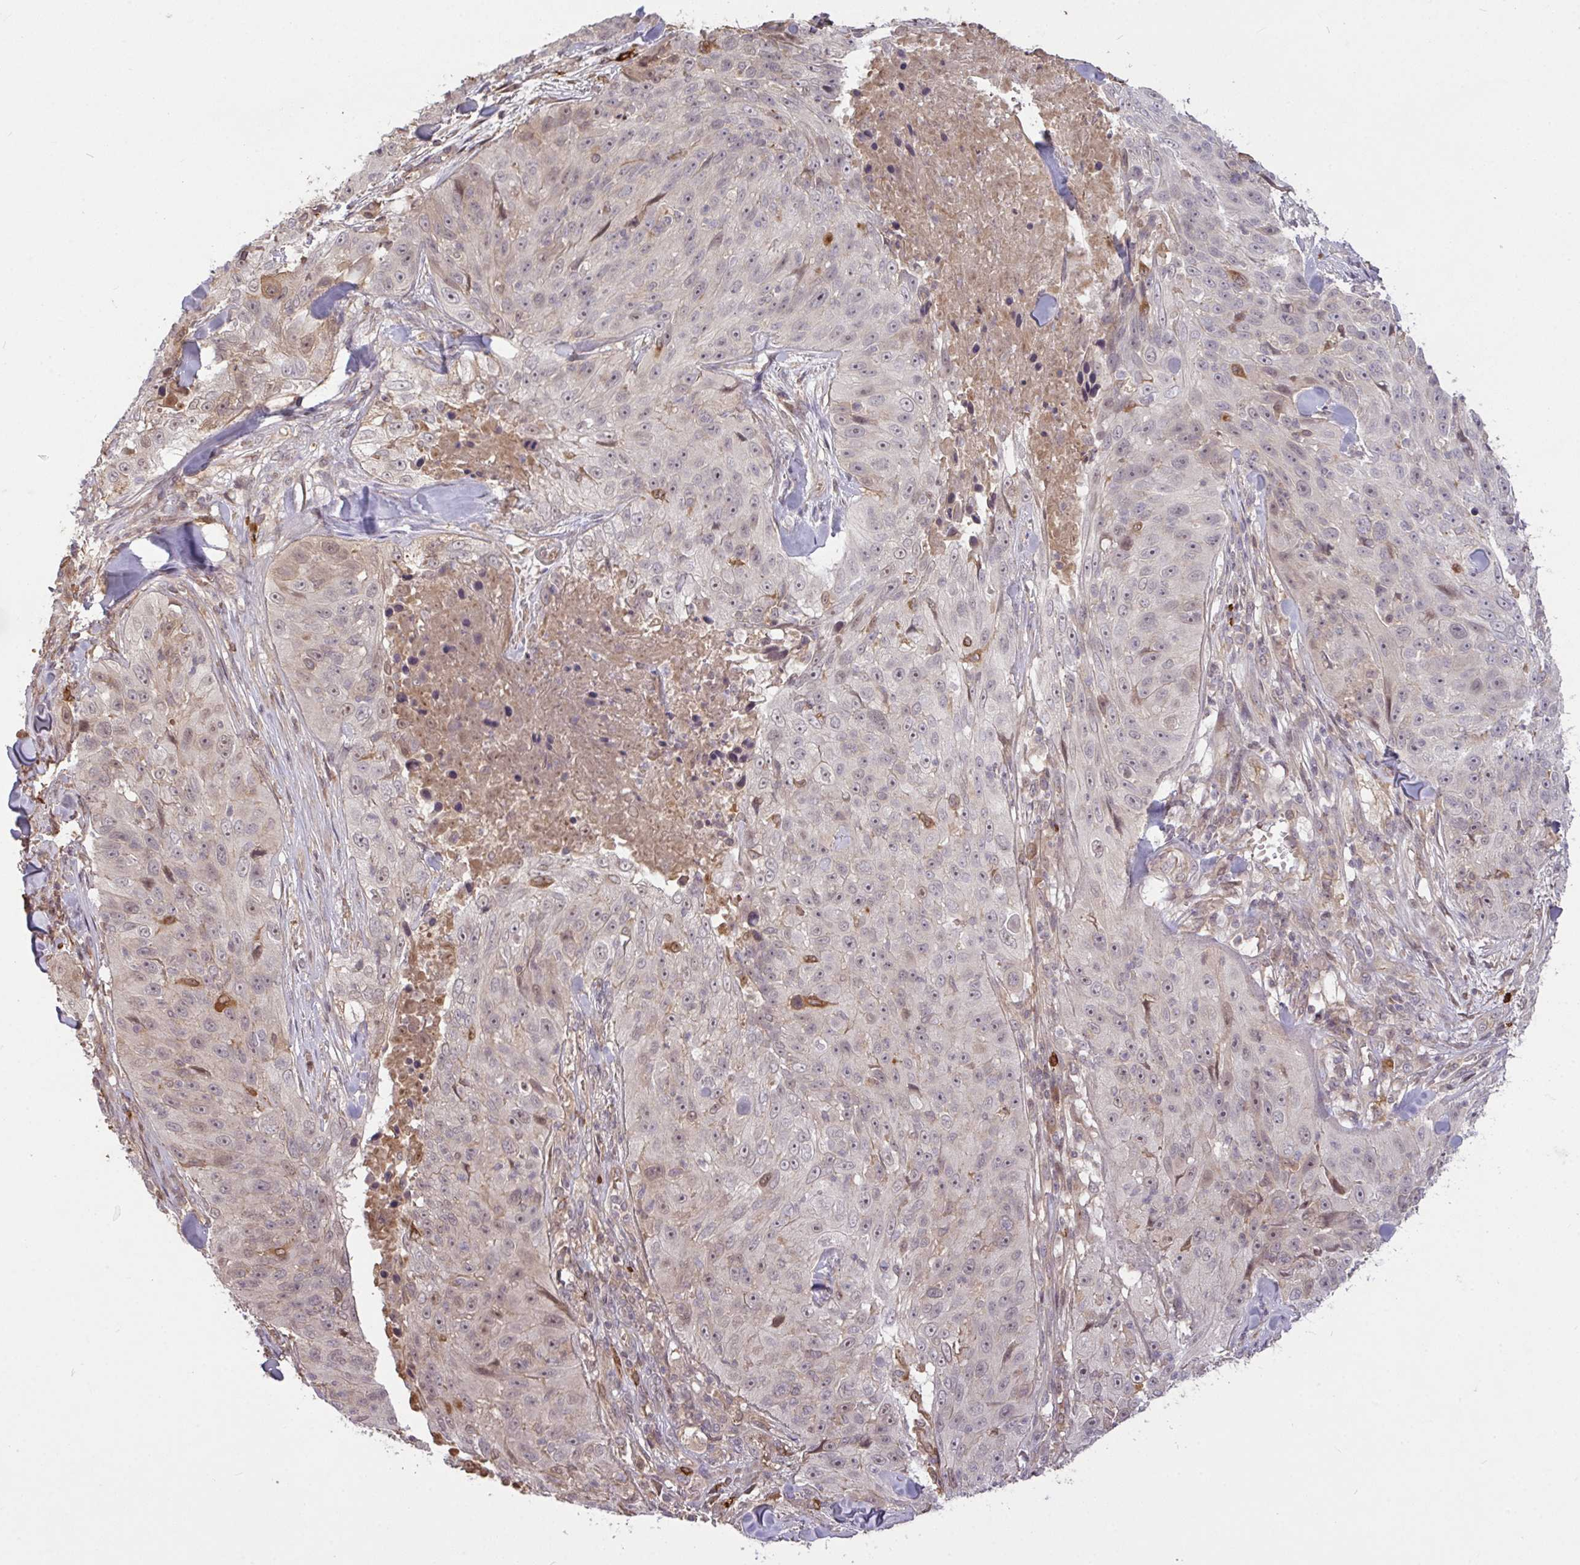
{"staining": {"intensity": "weak", "quantity": "<25%", "location": "nuclear"}, "tissue": "skin cancer", "cell_type": "Tumor cells", "image_type": "cancer", "snomed": [{"axis": "morphology", "description": "Squamous cell carcinoma, NOS"}, {"axis": "topography", "description": "Skin"}], "caption": "Immunohistochemical staining of human skin cancer (squamous cell carcinoma) reveals no significant expression in tumor cells.", "gene": "FCER1A", "patient": {"sex": "female", "age": 87}}